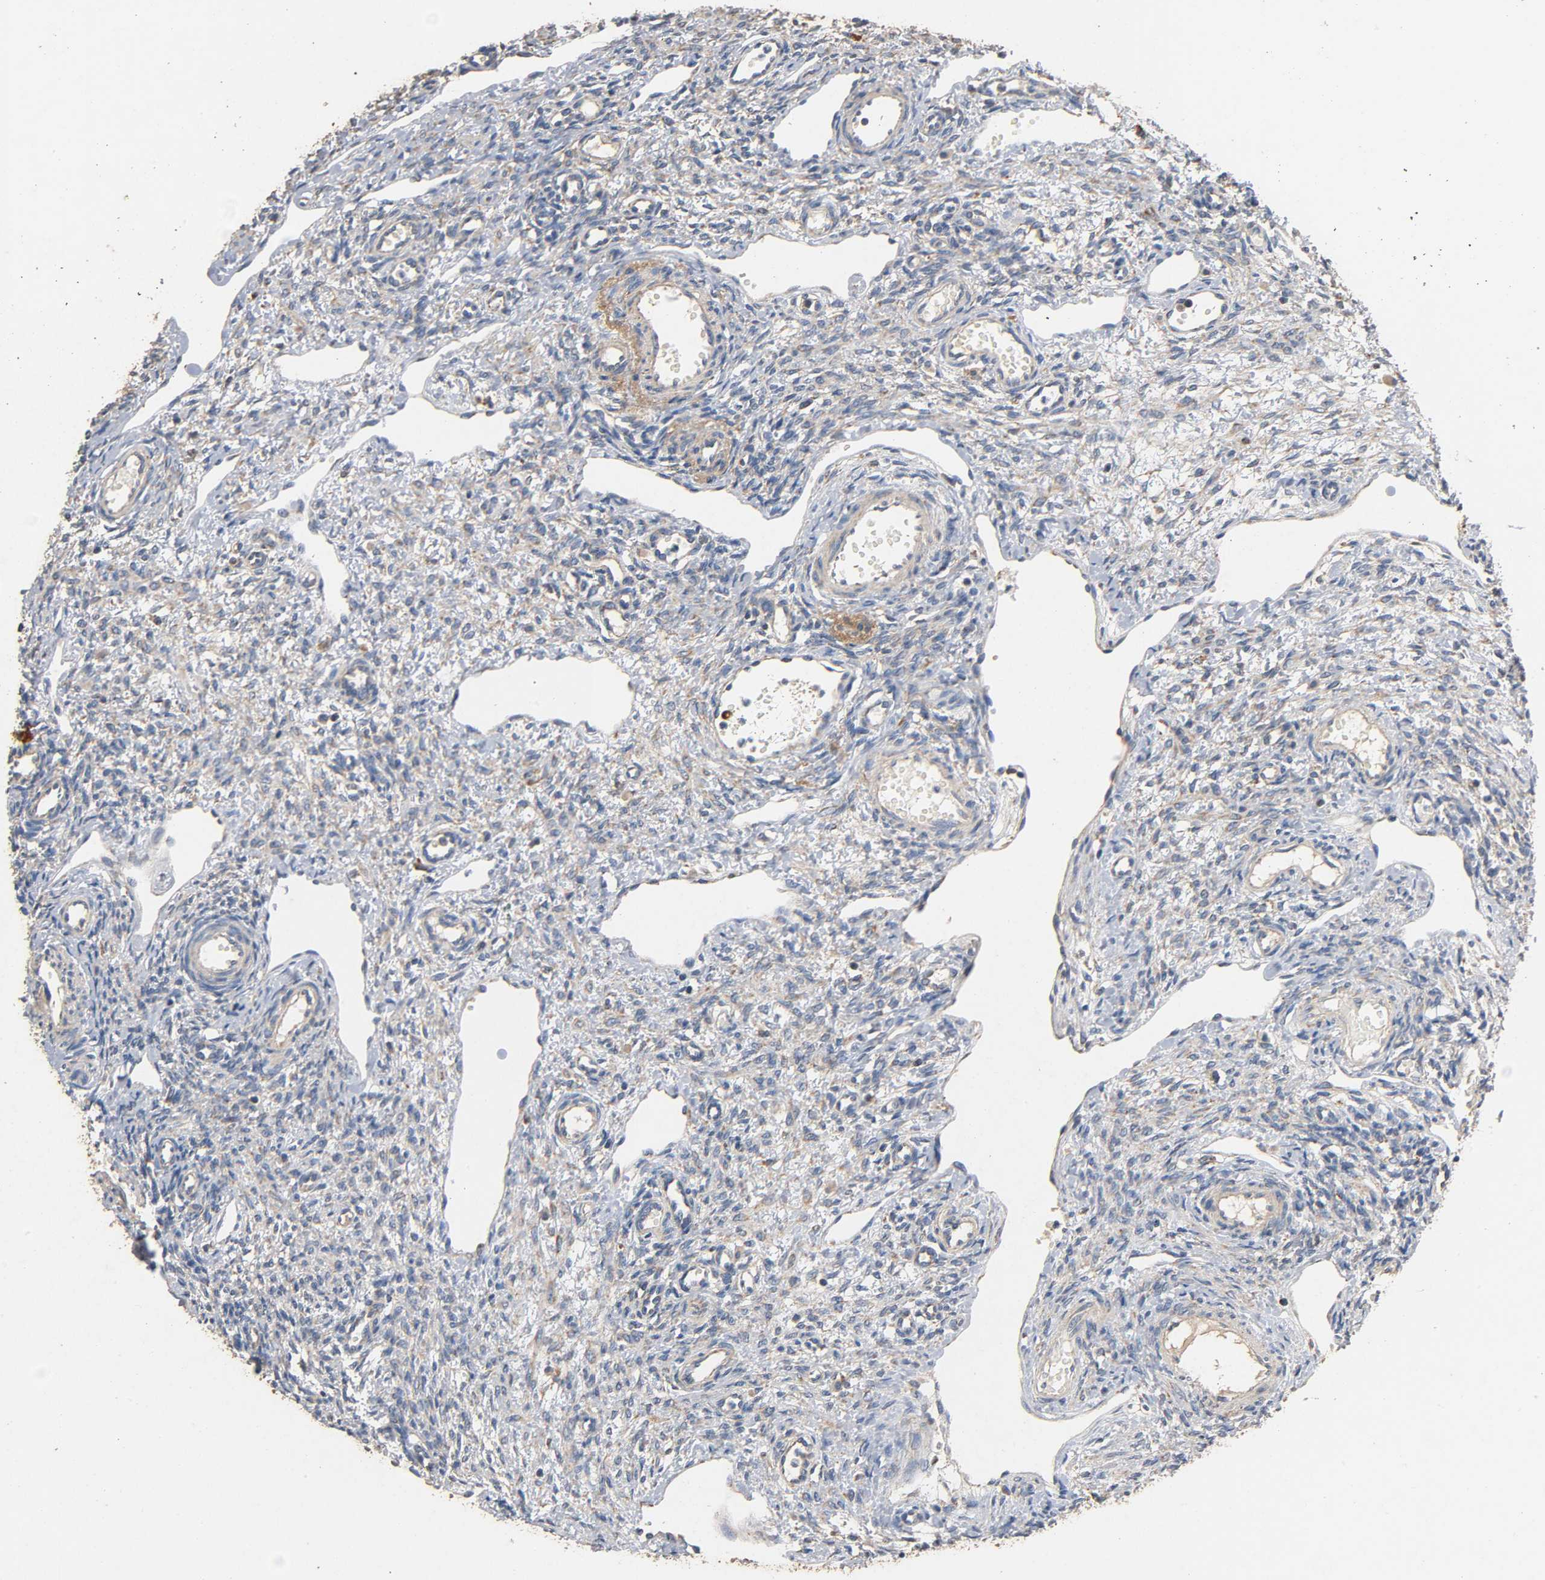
{"staining": {"intensity": "negative", "quantity": "none", "location": "none"}, "tissue": "ovary", "cell_type": "Follicle cells", "image_type": "normal", "snomed": [{"axis": "morphology", "description": "Normal tissue, NOS"}, {"axis": "topography", "description": "Ovary"}], "caption": "Ovary stained for a protein using immunohistochemistry (IHC) reveals no expression follicle cells.", "gene": "NDUFS3", "patient": {"sex": "female", "age": 33}}